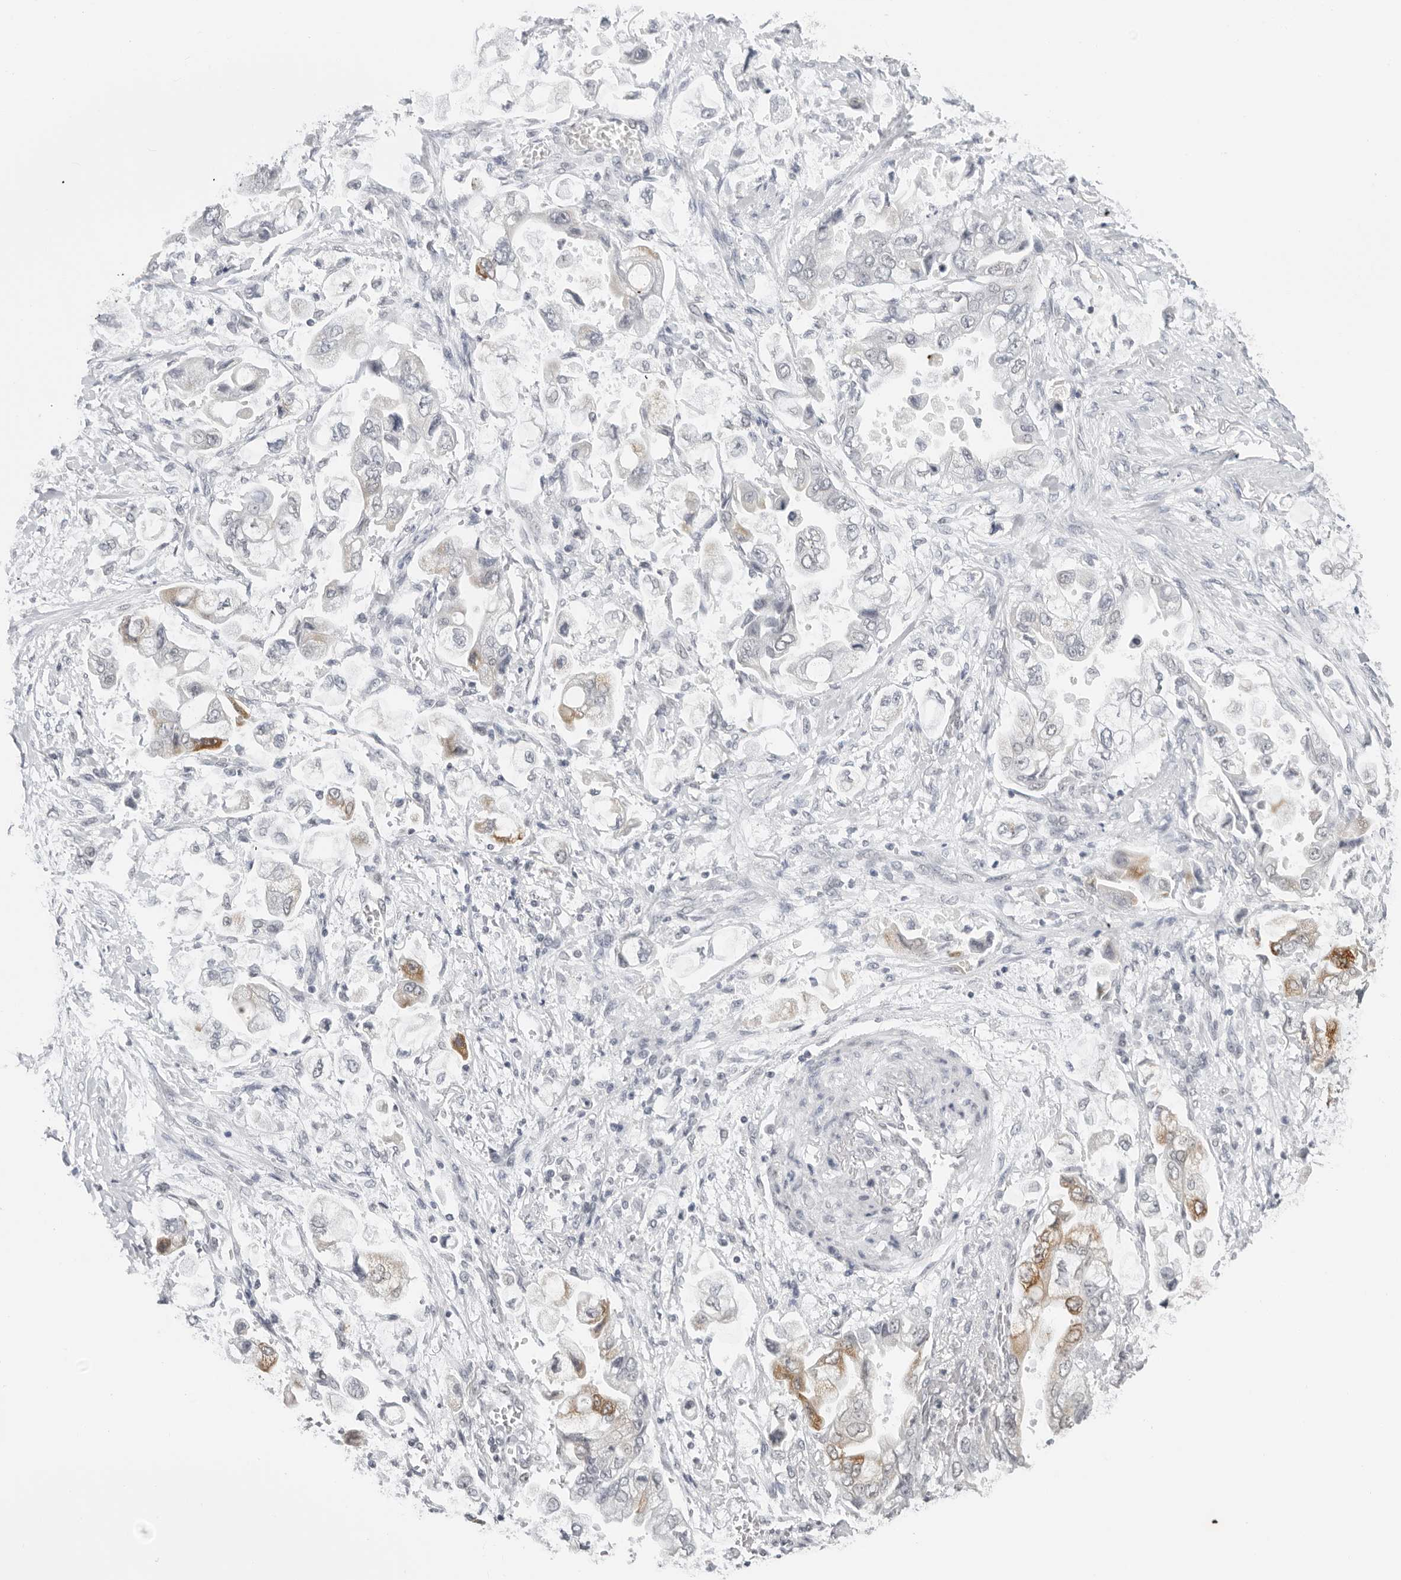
{"staining": {"intensity": "weak", "quantity": "<25%", "location": "cytoplasmic/membranous"}, "tissue": "stomach cancer", "cell_type": "Tumor cells", "image_type": "cancer", "snomed": [{"axis": "morphology", "description": "Adenocarcinoma, NOS"}, {"axis": "topography", "description": "Stomach"}], "caption": "Image shows no protein positivity in tumor cells of adenocarcinoma (stomach) tissue.", "gene": "FOXK2", "patient": {"sex": "male", "age": 62}}